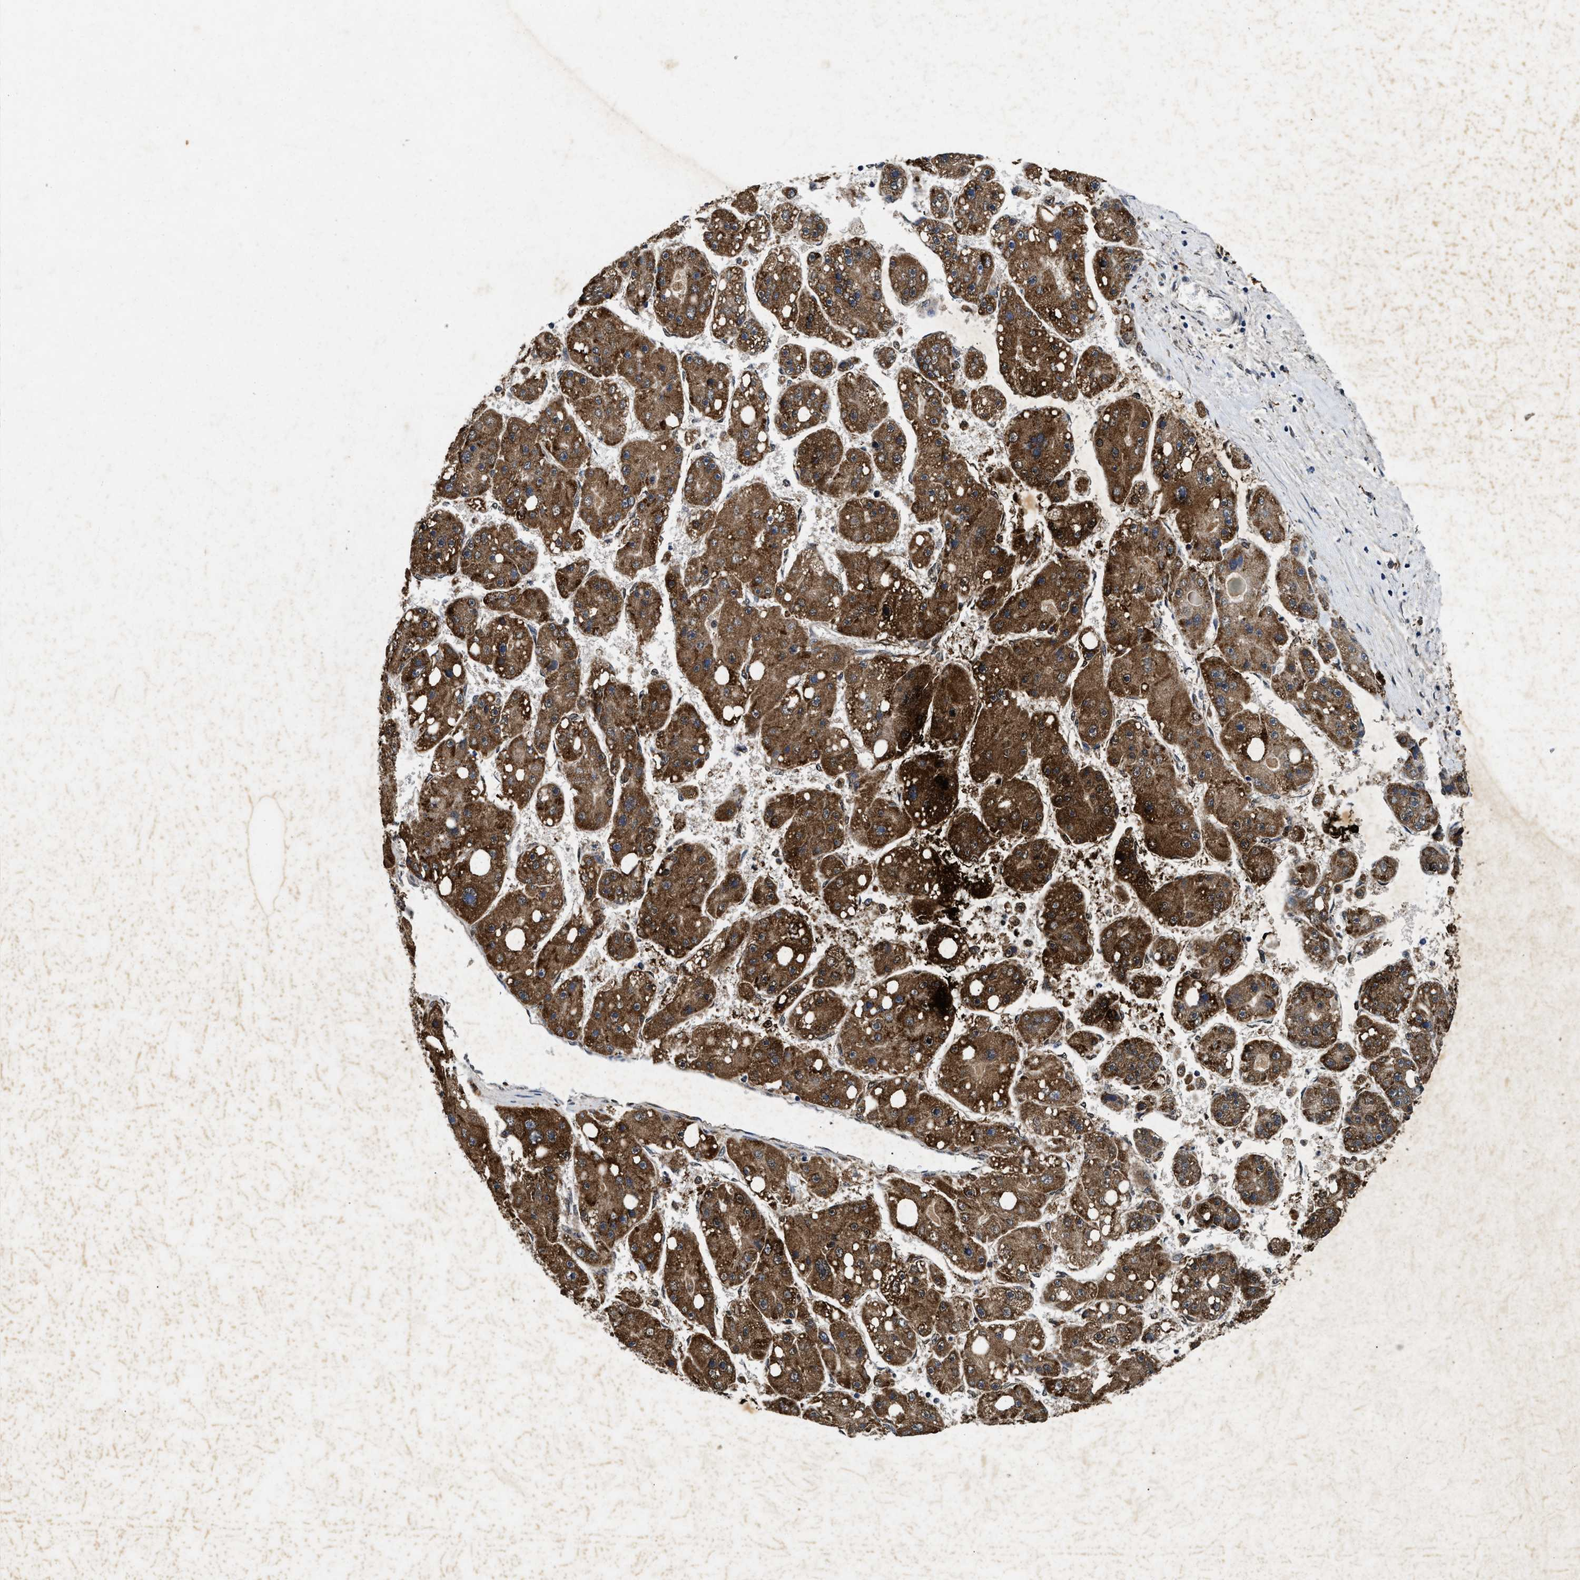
{"staining": {"intensity": "strong", "quantity": ">75%", "location": "cytoplasmic/membranous"}, "tissue": "liver cancer", "cell_type": "Tumor cells", "image_type": "cancer", "snomed": [{"axis": "morphology", "description": "Carcinoma, Hepatocellular, NOS"}, {"axis": "topography", "description": "Liver"}], "caption": "Immunohistochemistry (IHC) photomicrograph of neoplastic tissue: human liver cancer (hepatocellular carcinoma) stained using immunohistochemistry (IHC) exhibits high levels of strong protein expression localized specifically in the cytoplasmic/membranous of tumor cells, appearing as a cytoplasmic/membranous brown color.", "gene": "ACOX1", "patient": {"sex": "female", "age": 61}}